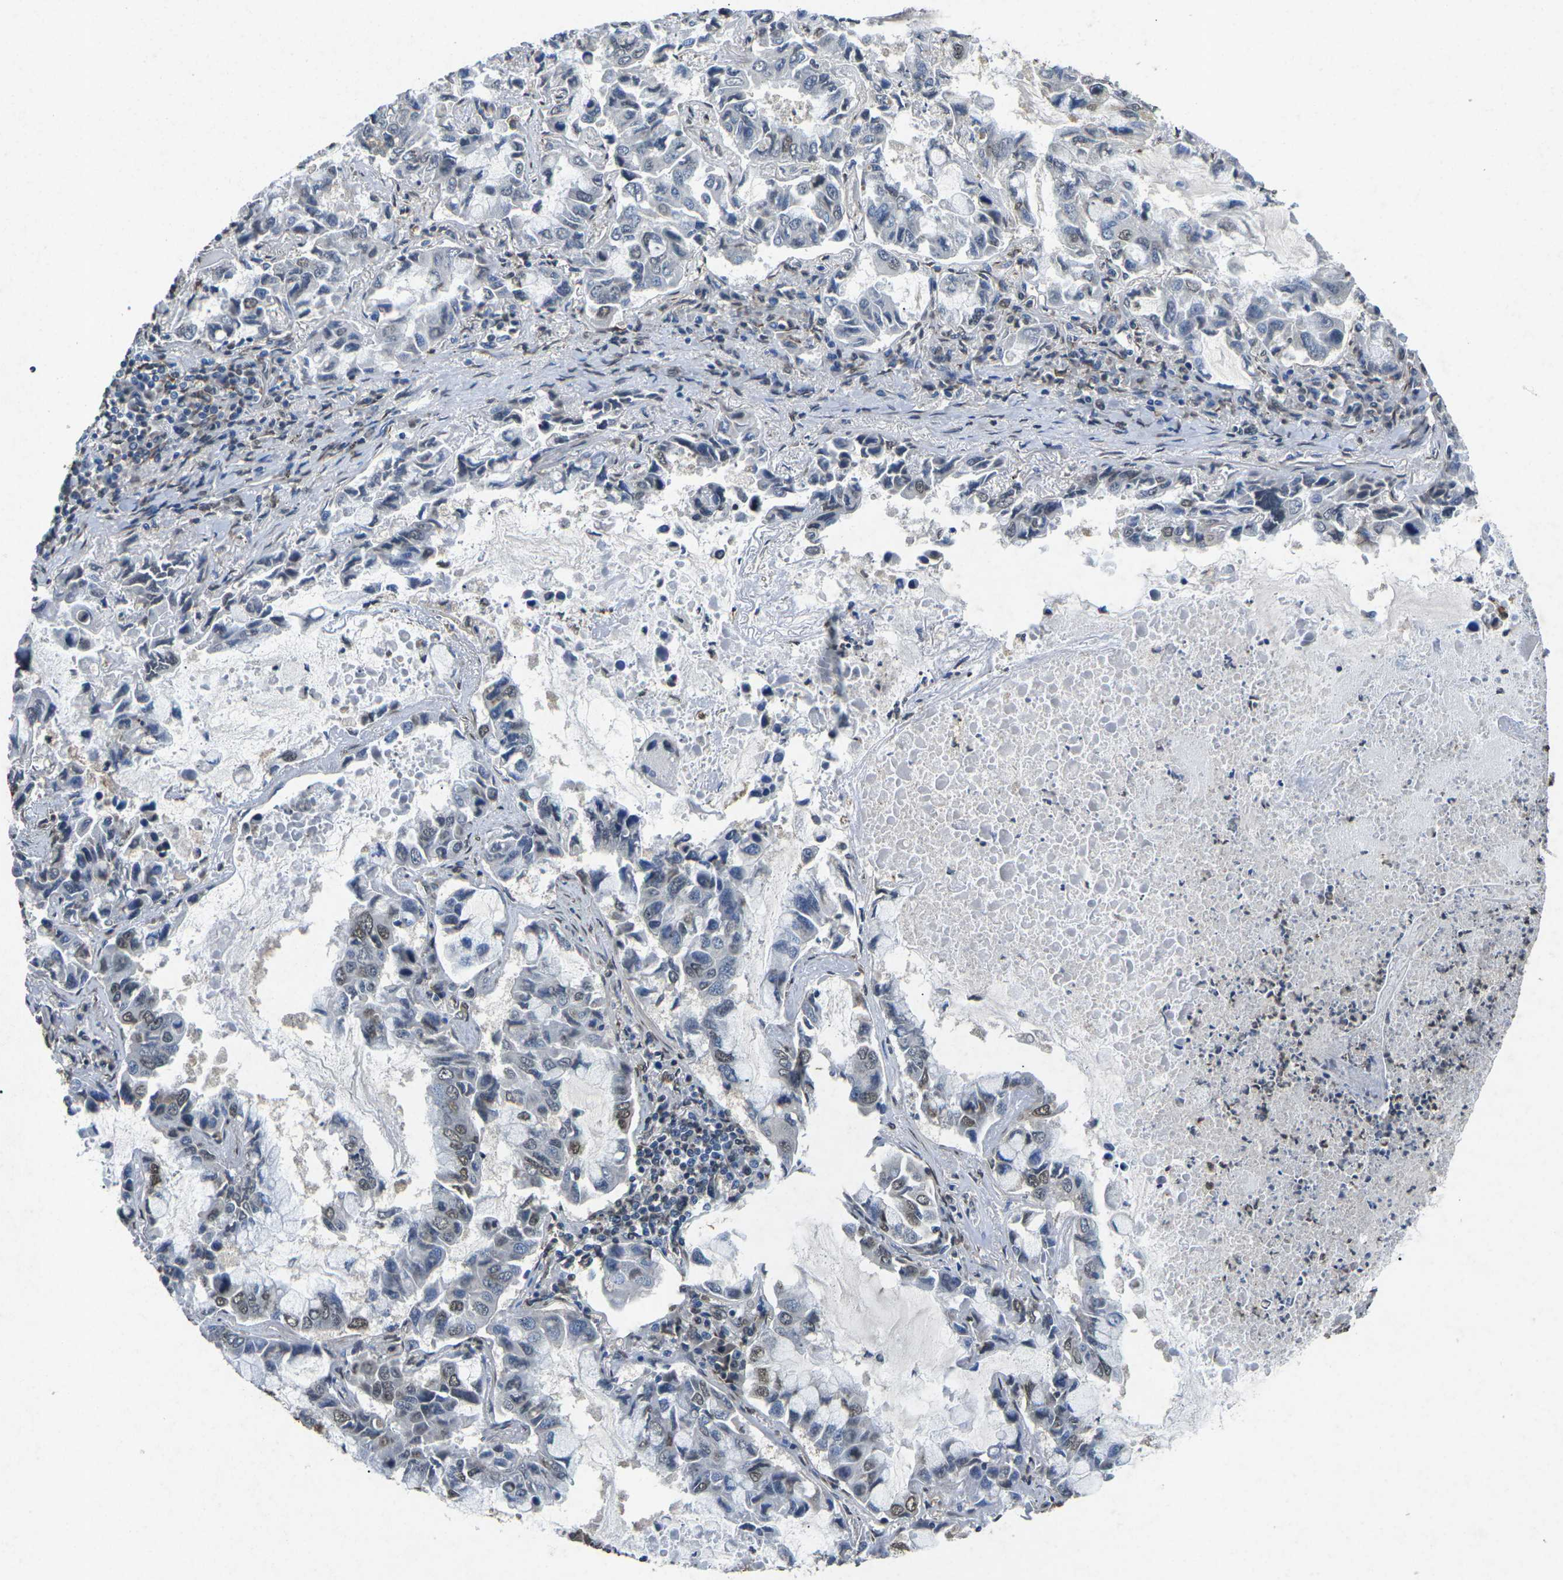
{"staining": {"intensity": "weak", "quantity": "<25%", "location": "nuclear"}, "tissue": "lung cancer", "cell_type": "Tumor cells", "image_type": "cancer", "snomed": [{"axis": "morphology", "description": "Adenocarcinoma, NOS"}, {"axis": "topography", "description": "Lung"}], "caption": "Immunohistochemical staining of human lung cancer reveals no significant expression in tumor cells.", "gene": "SCNN1B", "patient": {"sex": "male", "age": 64}}